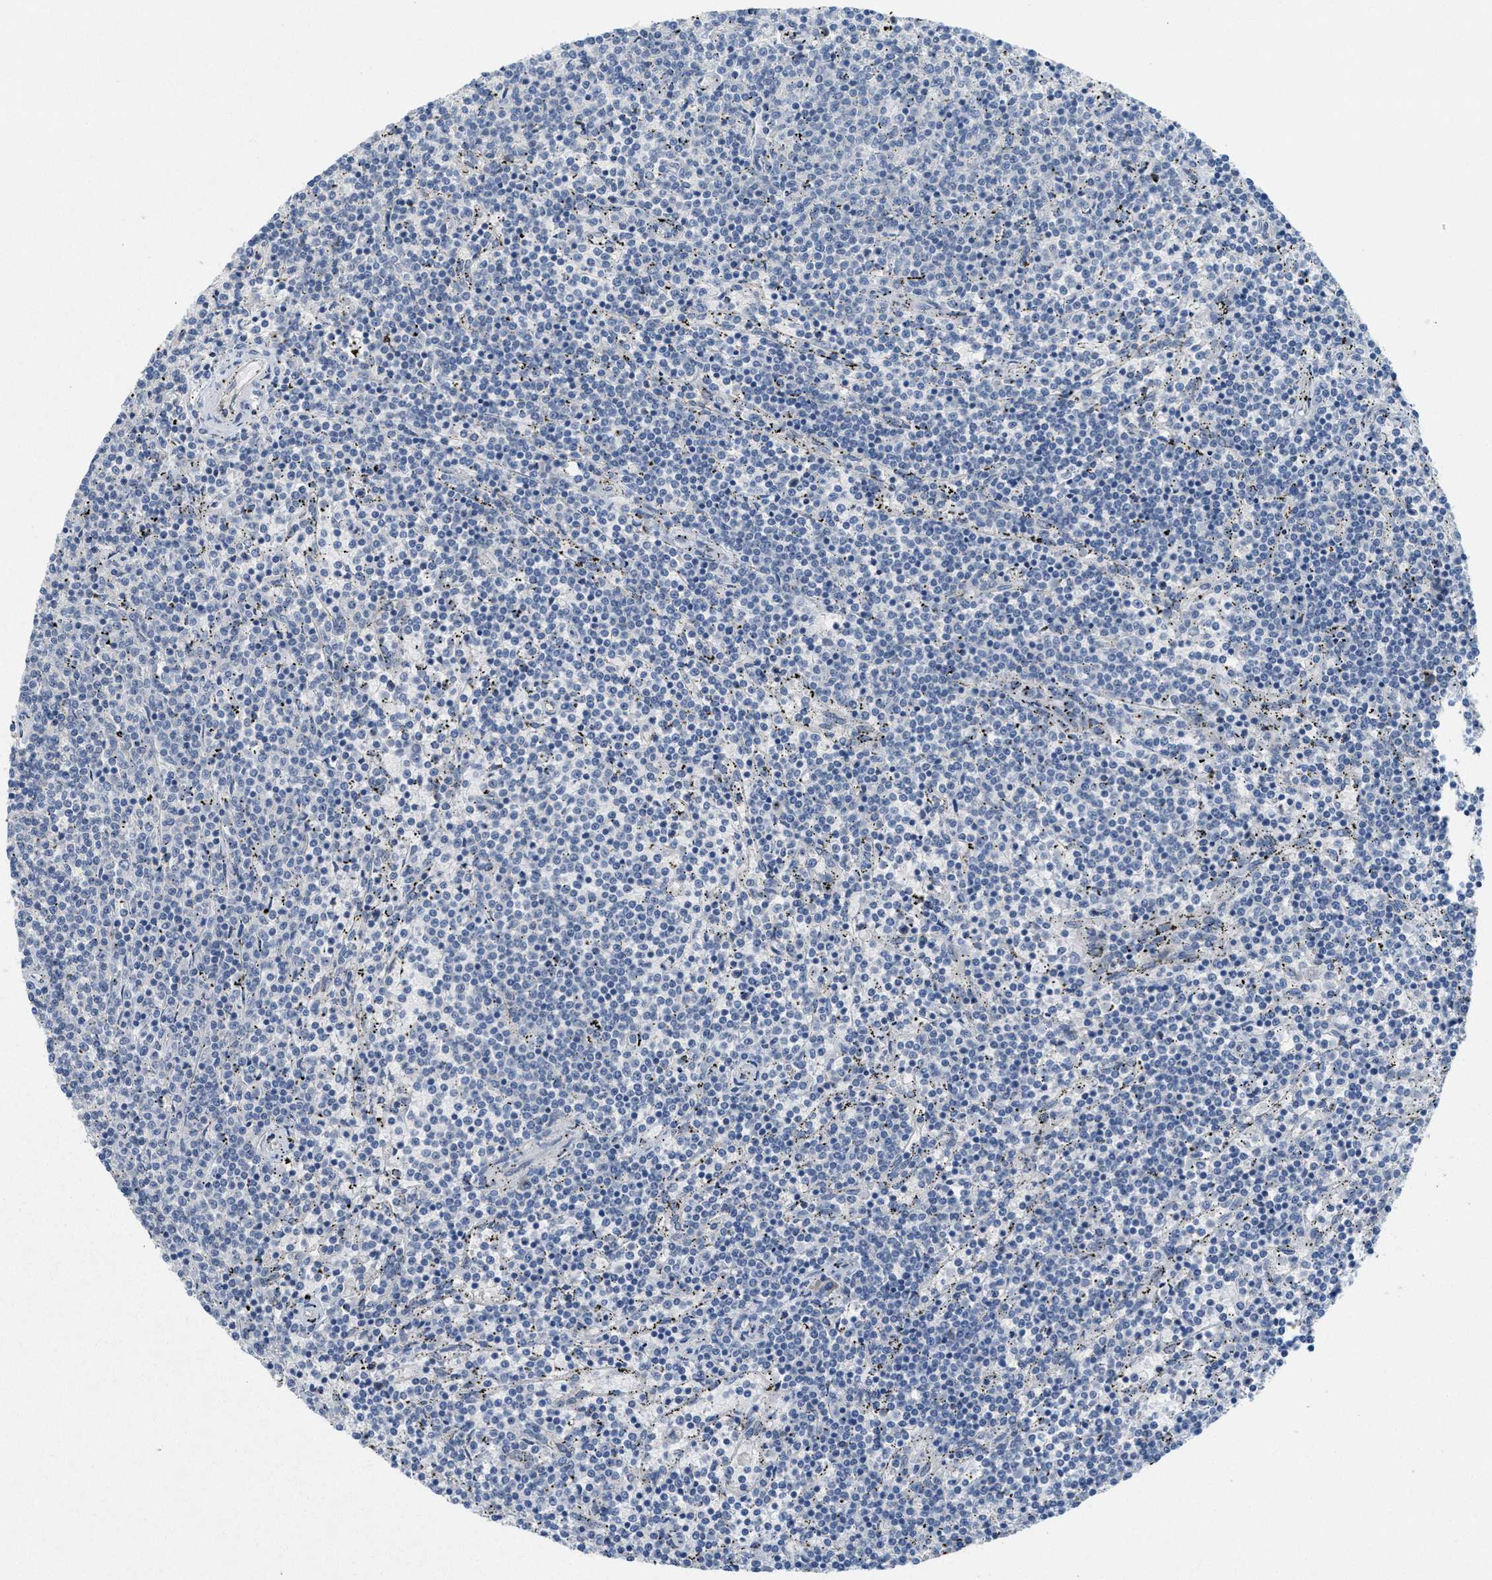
{"staining": {"intensity": "negative", "quantity": "none", "location": "none"}, "tissue": "lymphoma", "cell_type": "Tumor cells", "image_type": "cancer", "snomed": [{"axis": "morphology", "description": "Malignant lymphoma, non-Hodgkin's type, Low grade"}, {"axis": "topography", "description": "Spleen"}], "caption": "DAB immunohistochemical staining of human lymphoma exhibits no significant expression in tumor cells.", "gene": "ZFYVE9", "patient": {"sex": "female", "age": 50}}